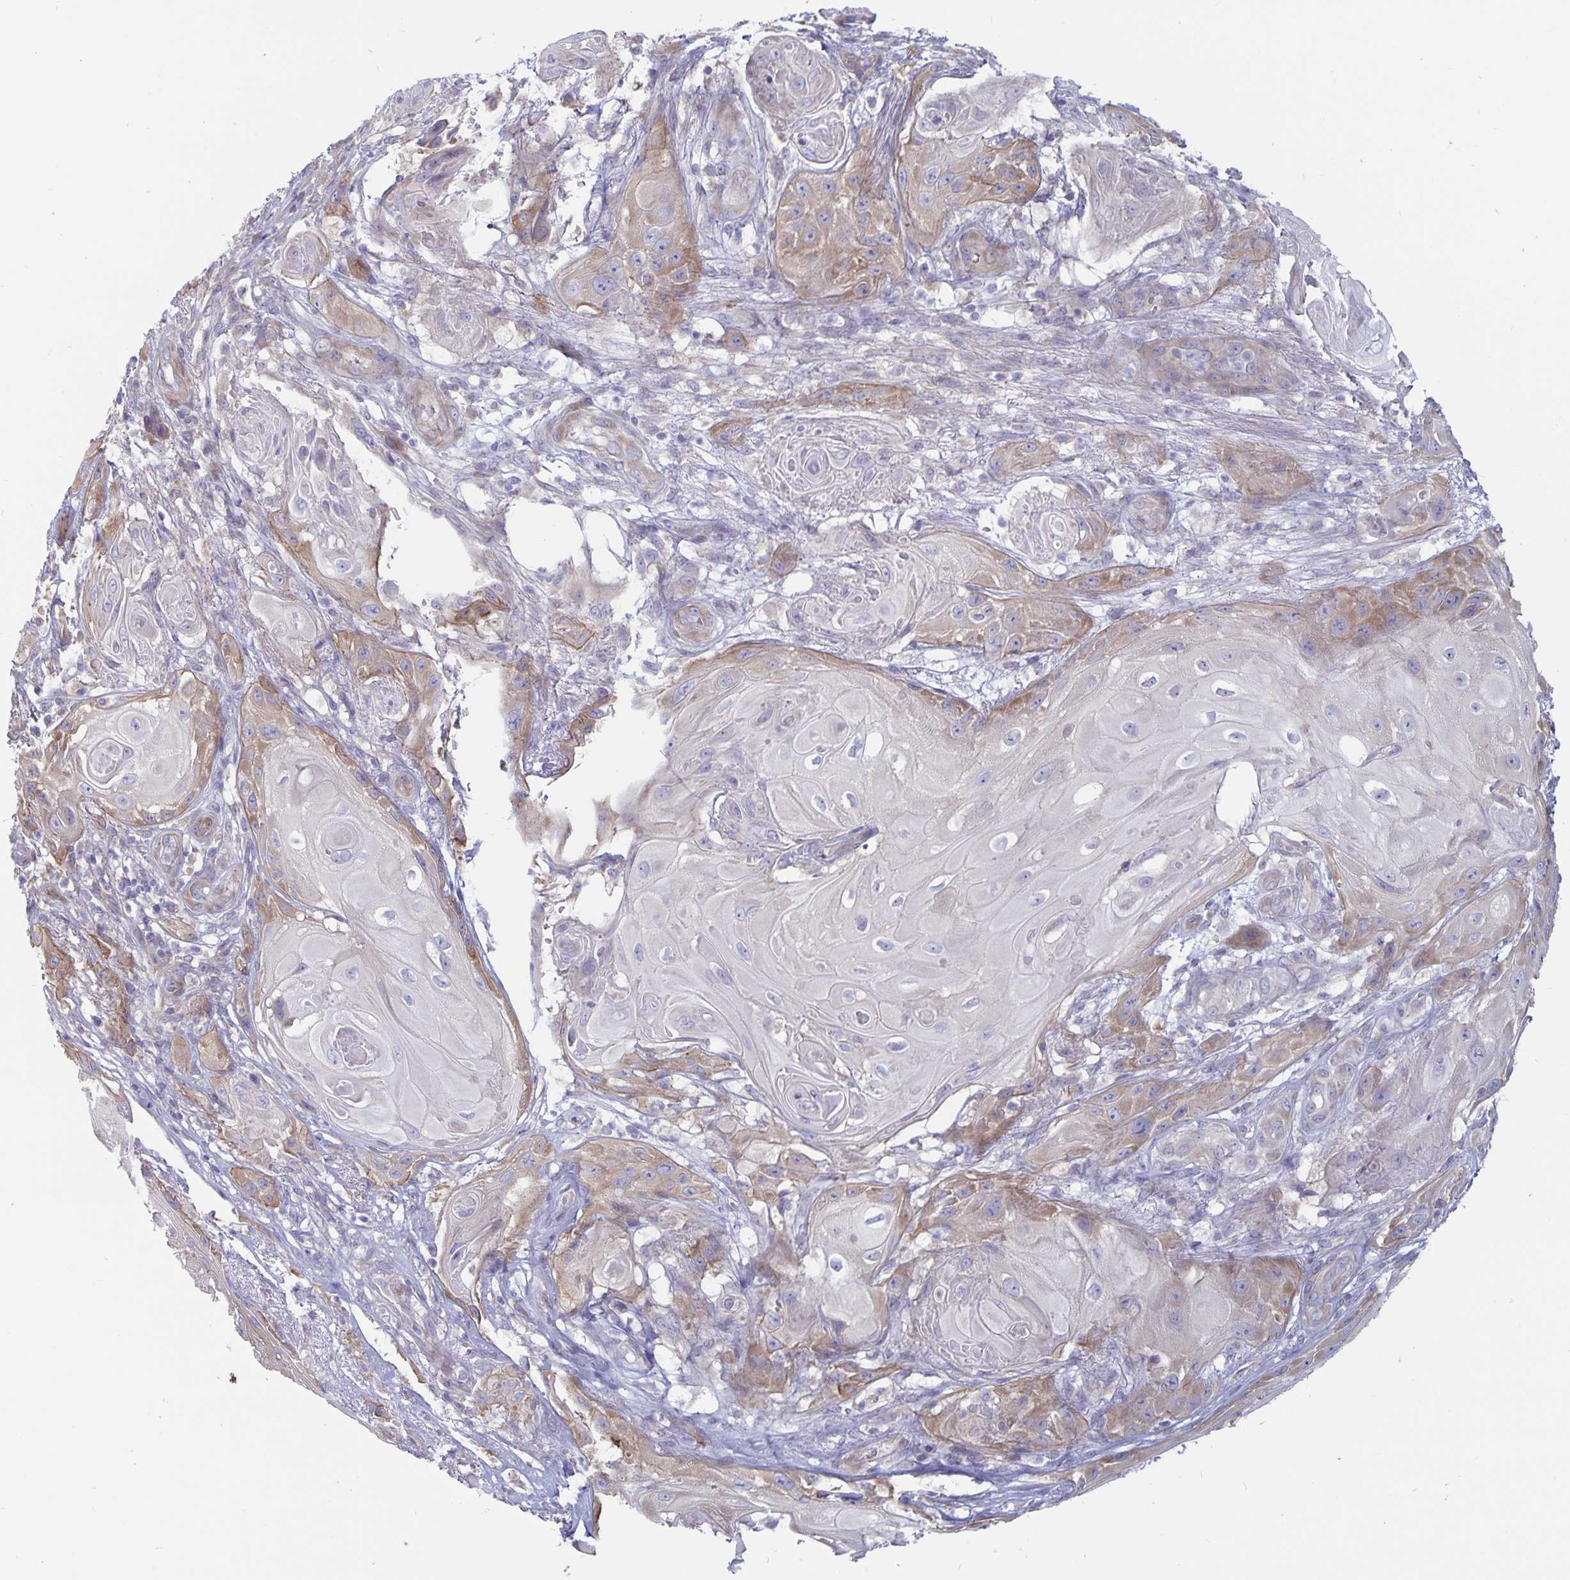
{"staining": {"intensity": "weak", "quantity": "<25%", "location": "cytoplasmic/membranous"}, "tissue": "skin cancer", "cell_type": "Tumor cells", "image_type": "cancer", "snomed": [{"axis": "morphology", "description": "Squamous cell carcinoma, NOS"}, {"axis": "topography", "description": "Skin"}], "caption": "Squamous cell carcinoma (skin) was stained to show a protein in brown. There is no significant positivity in tumor cells. (DAB immunohistochemistry with hematoxylin counter stain).", "gene": "PLCB3", "patient": {"sex": "male", "age": 62}}